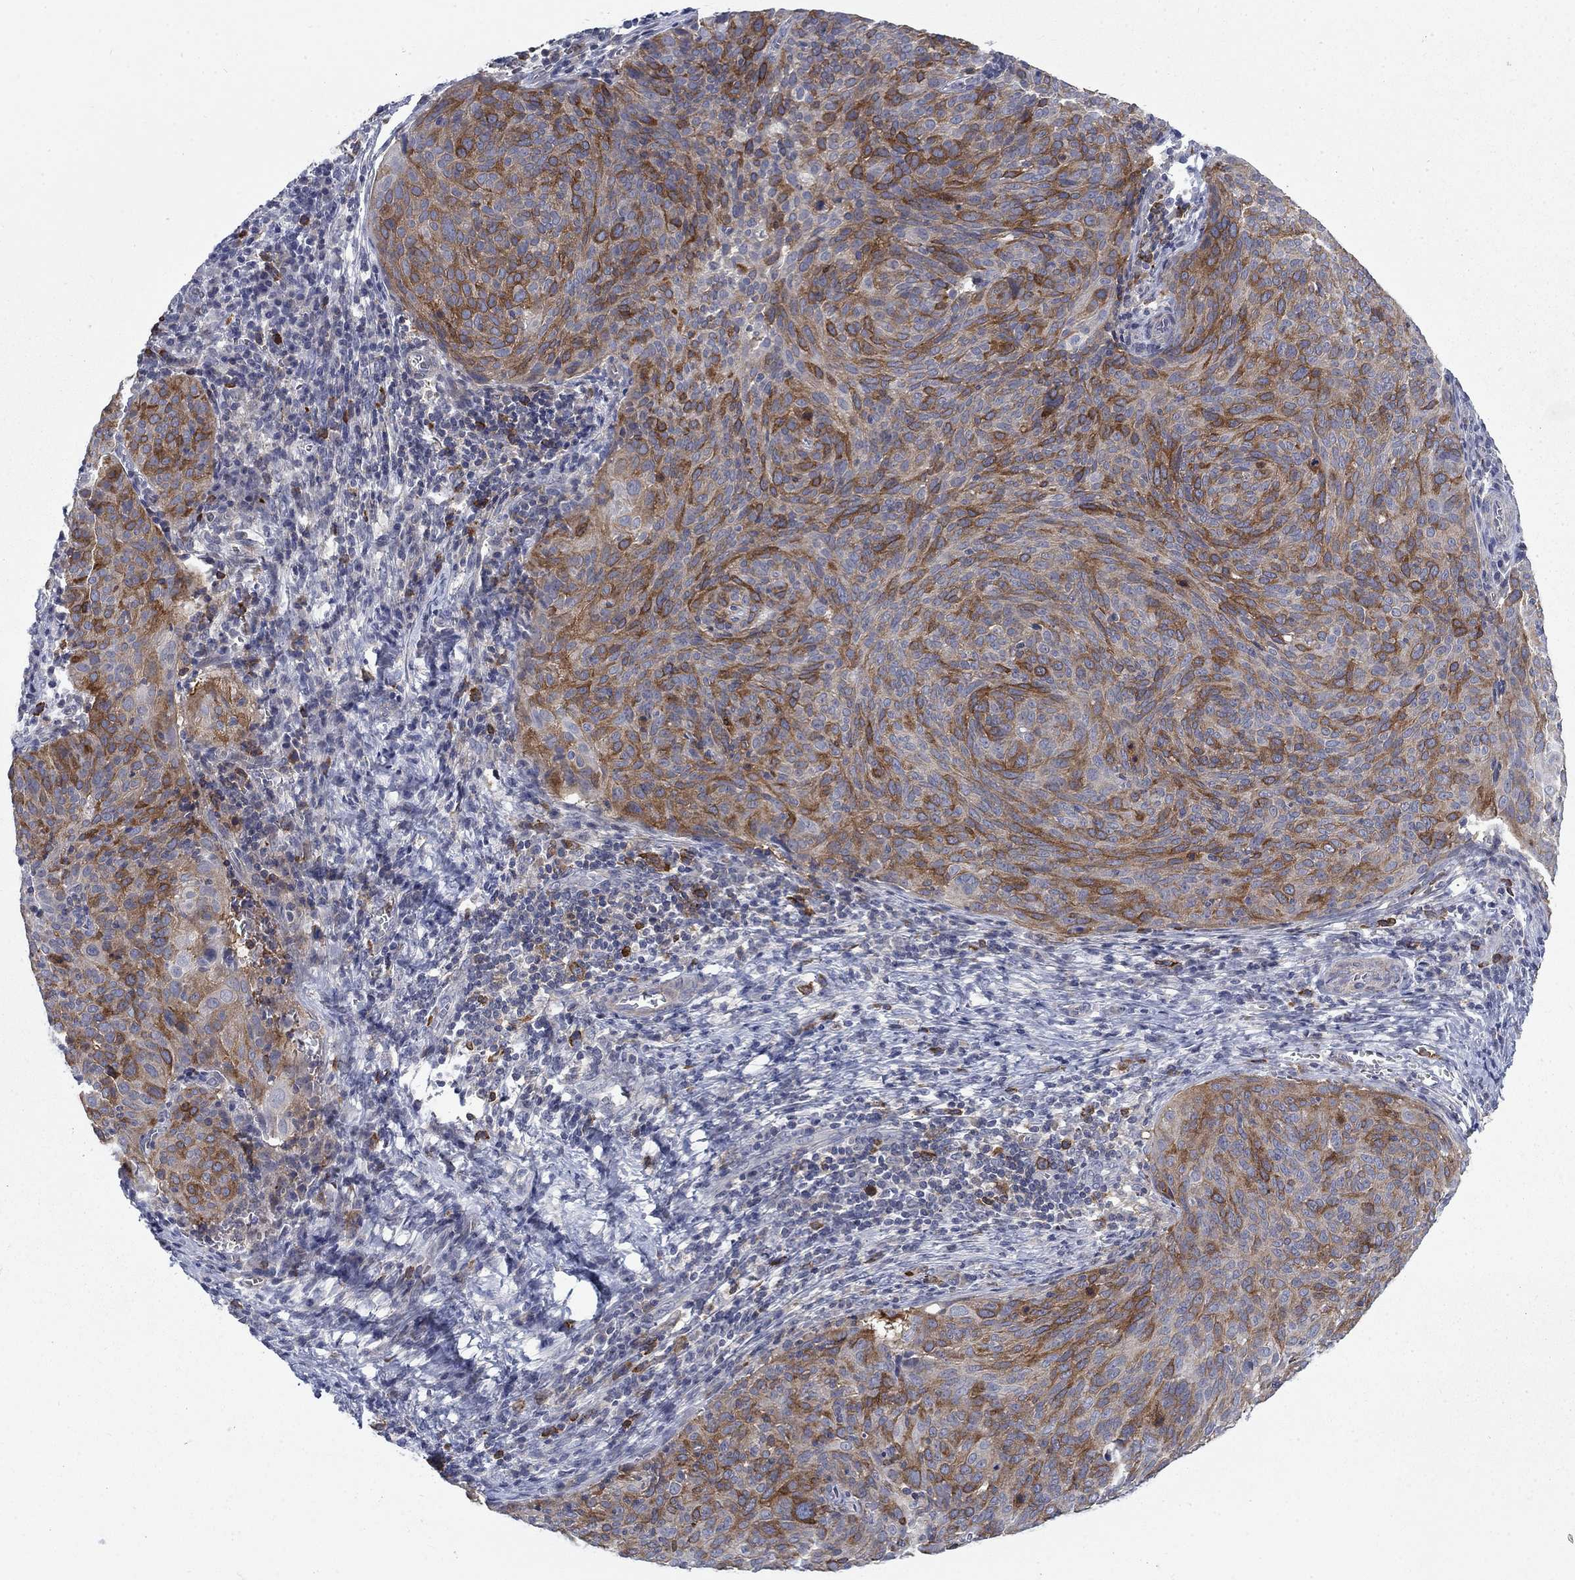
{"staining": {"intensity": "strong", "quantity": "25%-75%", "location": "cytoplasmic/membranous"}, "tissue": "cervical cancer", "cell_type": "Tumor cells", "image_type": "cancer", "snomed": [{"axis": "morphology", "description": "Squamous cell carcinoma, NOS"}, {"axis": "topography", "description": "Cervix"}], "caption": "Approximately 25%-75% of tumor cells in cervical squamous cell carcinoma demonstrate strong cytoplasmic/membranous protein positivity as visualized by brown immunohistochemical staining.", "gene": "KIF15", "patient": {"sex": "female", "age": 39}}